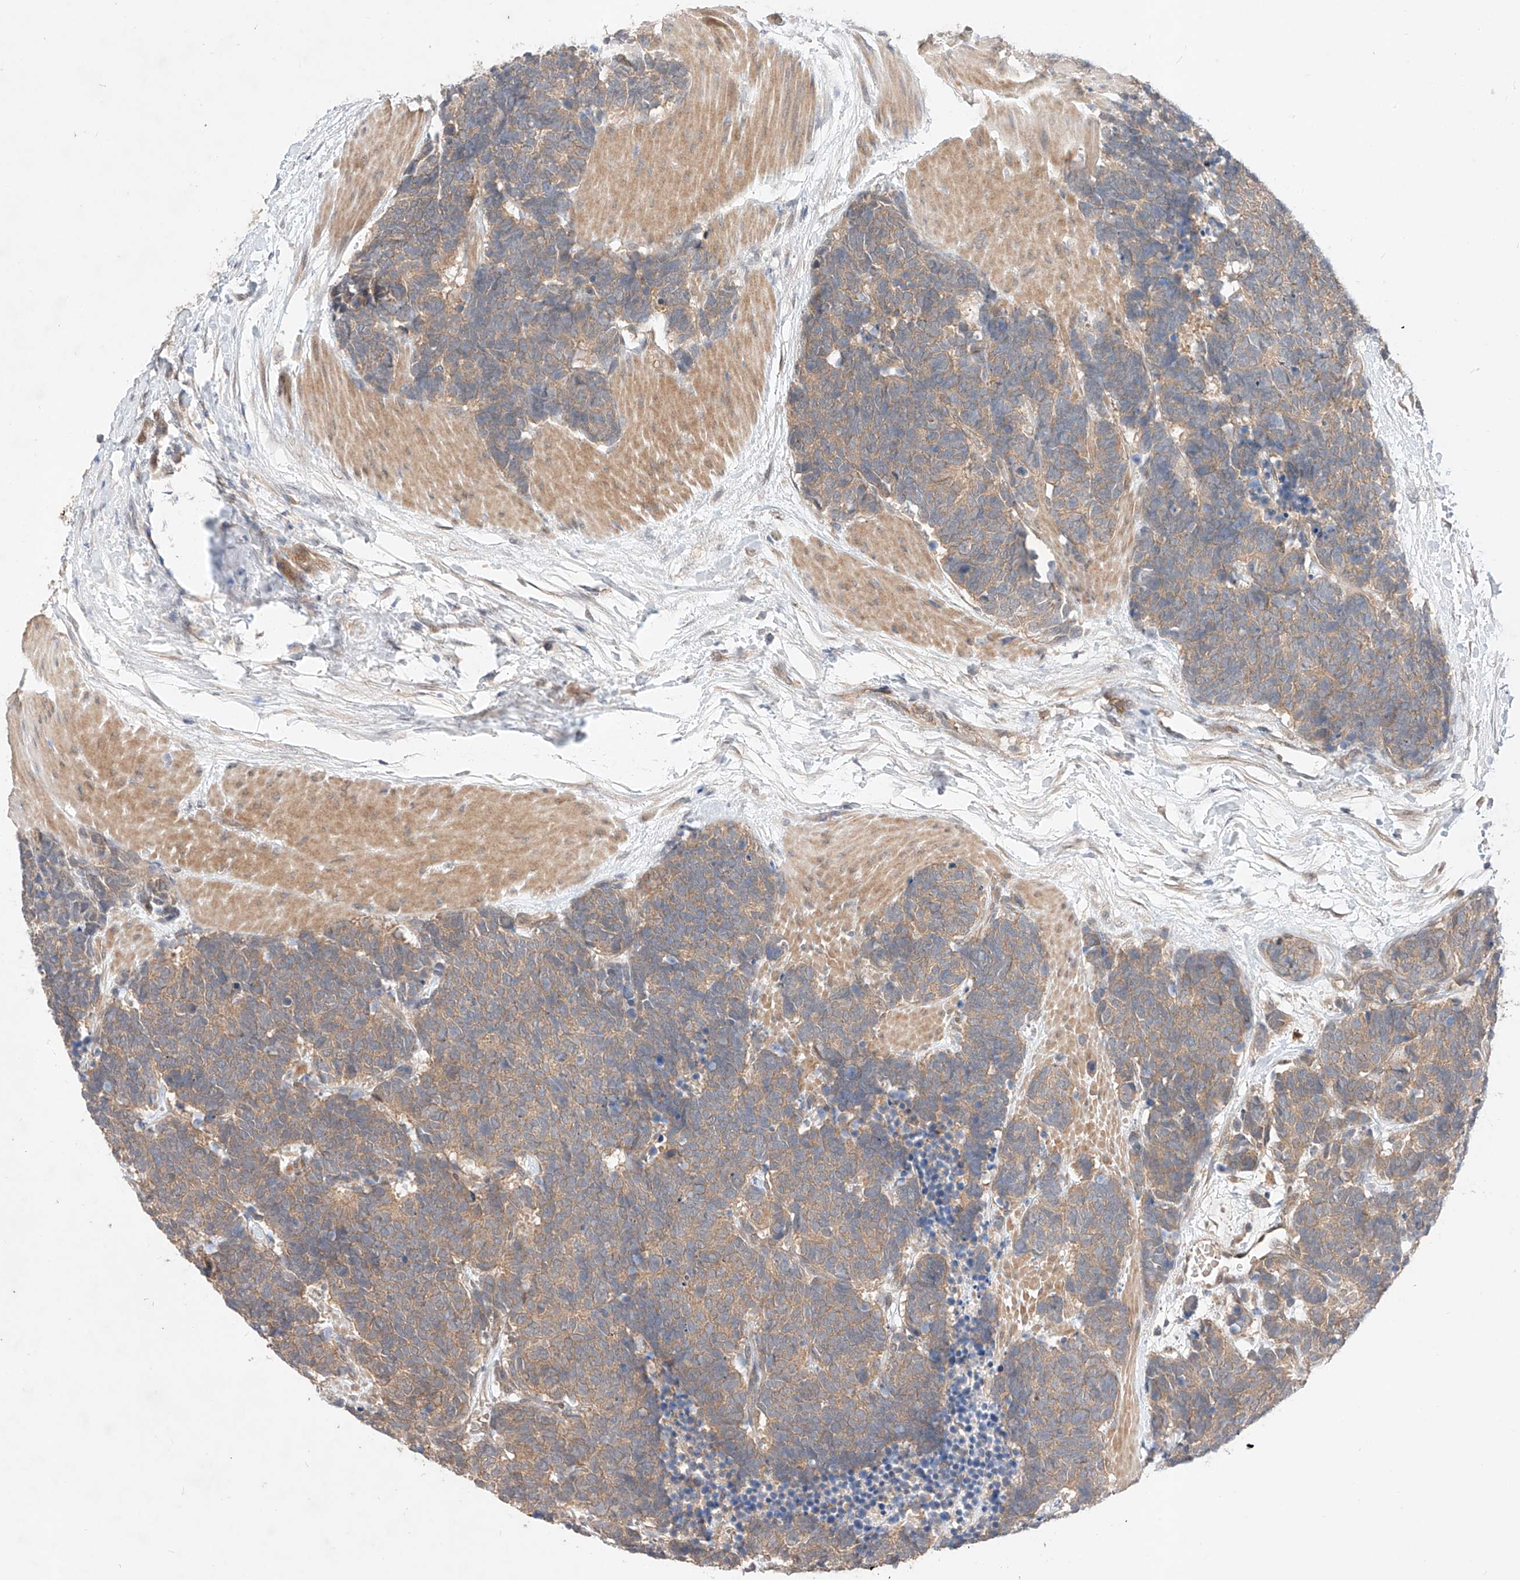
{"staining": {"intensity": "weak", "quantity": ">75%", "location": "cytoplasmic/membranous"}, "tissue": "carcinoid", "cell_type": "Tumor cells", "image_type": "cancer", "snomed": [{"axis": "morphology", "description": "Carcinoma, NOS"}, {"axis": "morphology", "description": "Carcinoid, malignant, NOS"}, {"axis": "topography", "description": "Urinary bladder"}], "caption": "Protein expression analysis of carcinoid displays weak cytoplasmic/membranous staining in about >75% of tumor cells.", "gene": "ZNF124", "patient": {"sex": "male", "age": 57}}